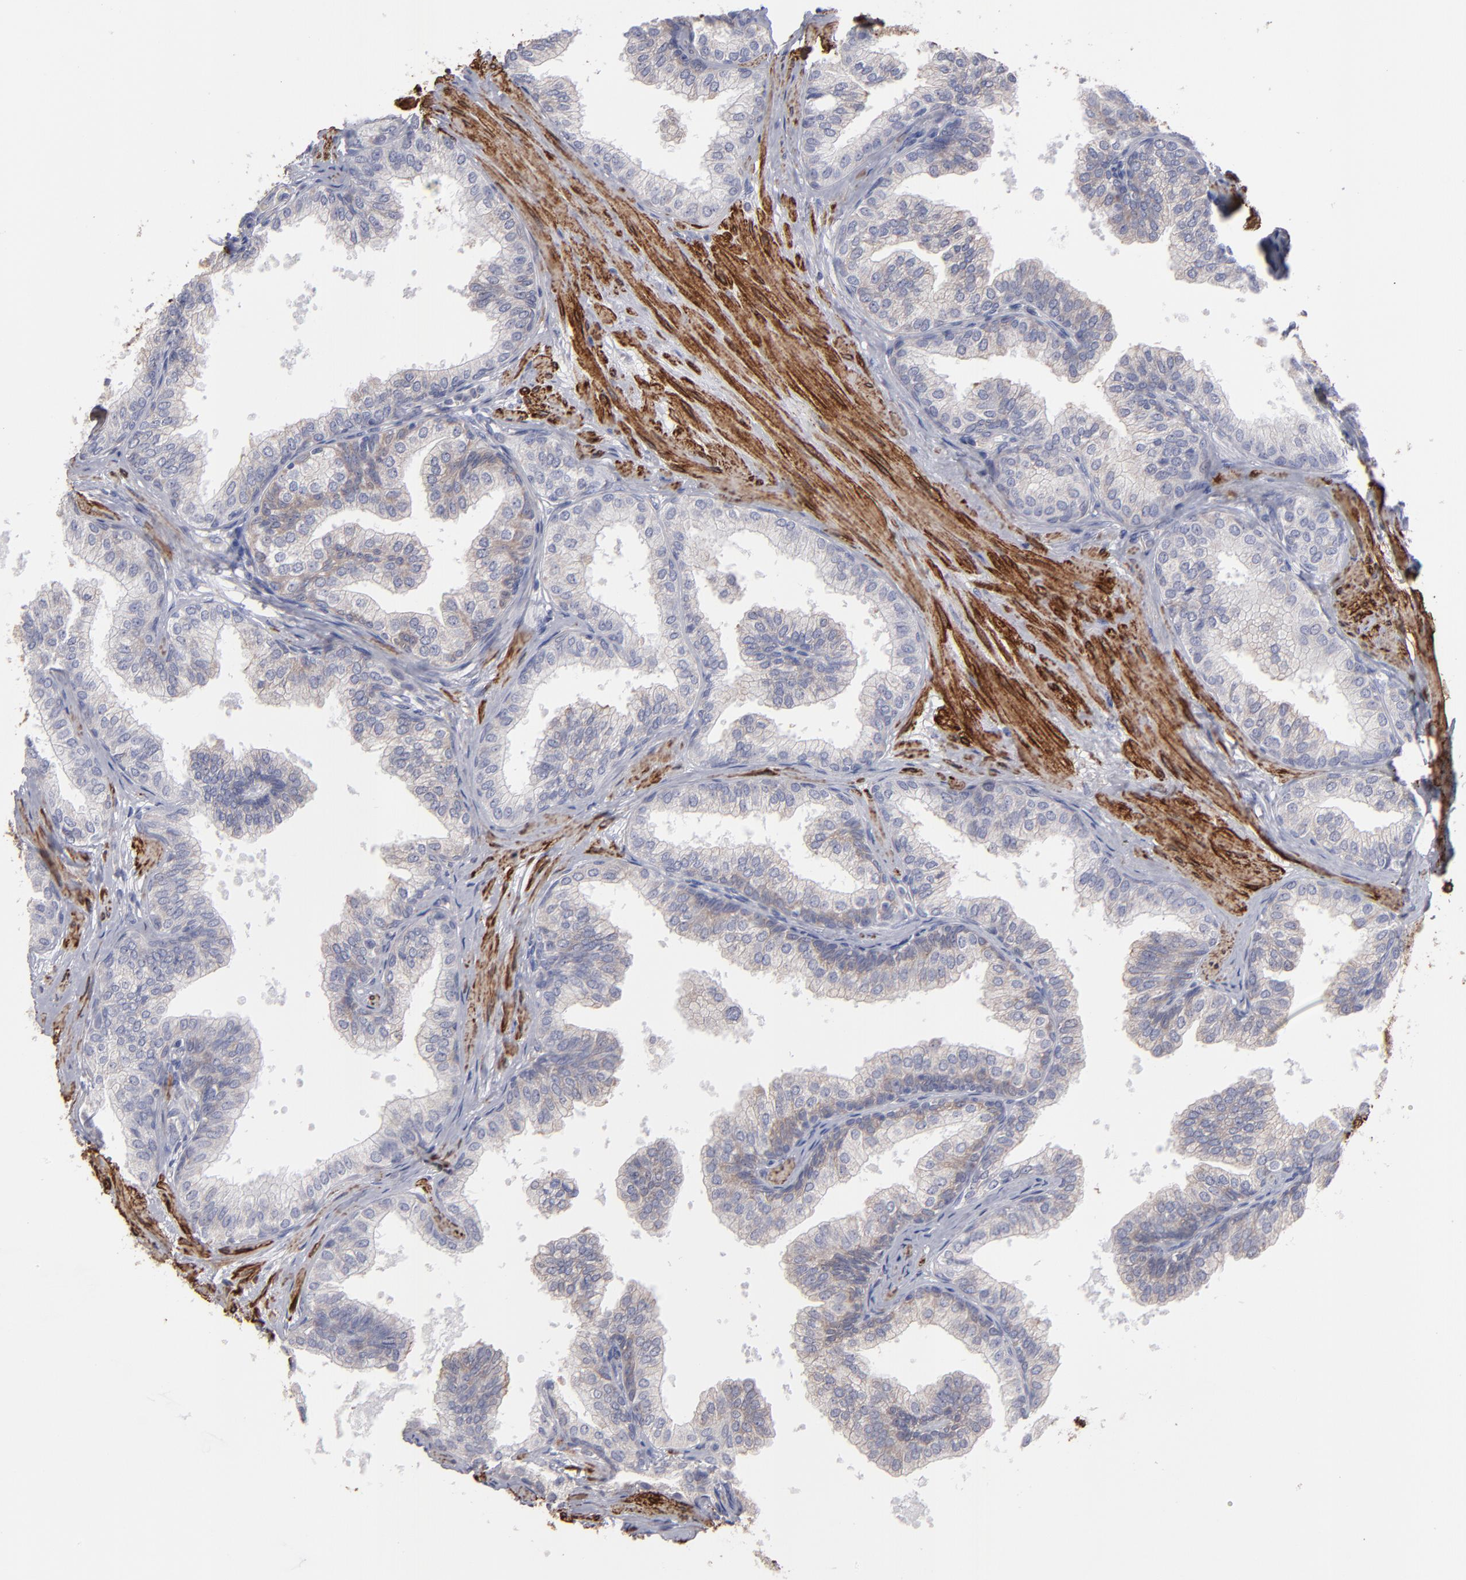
{"staining": {"intensity": "negative", "quantity": "none", "location": "none"}, "tissue": "prostate", "cell_type": "Glandular cells", "image_type": "normal", "snomed": [{"axis": "morphology", "description": "Normal tissue, NOS"}, {"axis": "topography", "description": "Prostate"}], "caption": "Immunohistochemistry (IHC) photomicrograph of unremarkable prostate: prostate stained with DAB demonstrates no significant protein expression in glandular cells.", "gene": "SLMAP", "patient": {"sex": "male", "age": 60}}